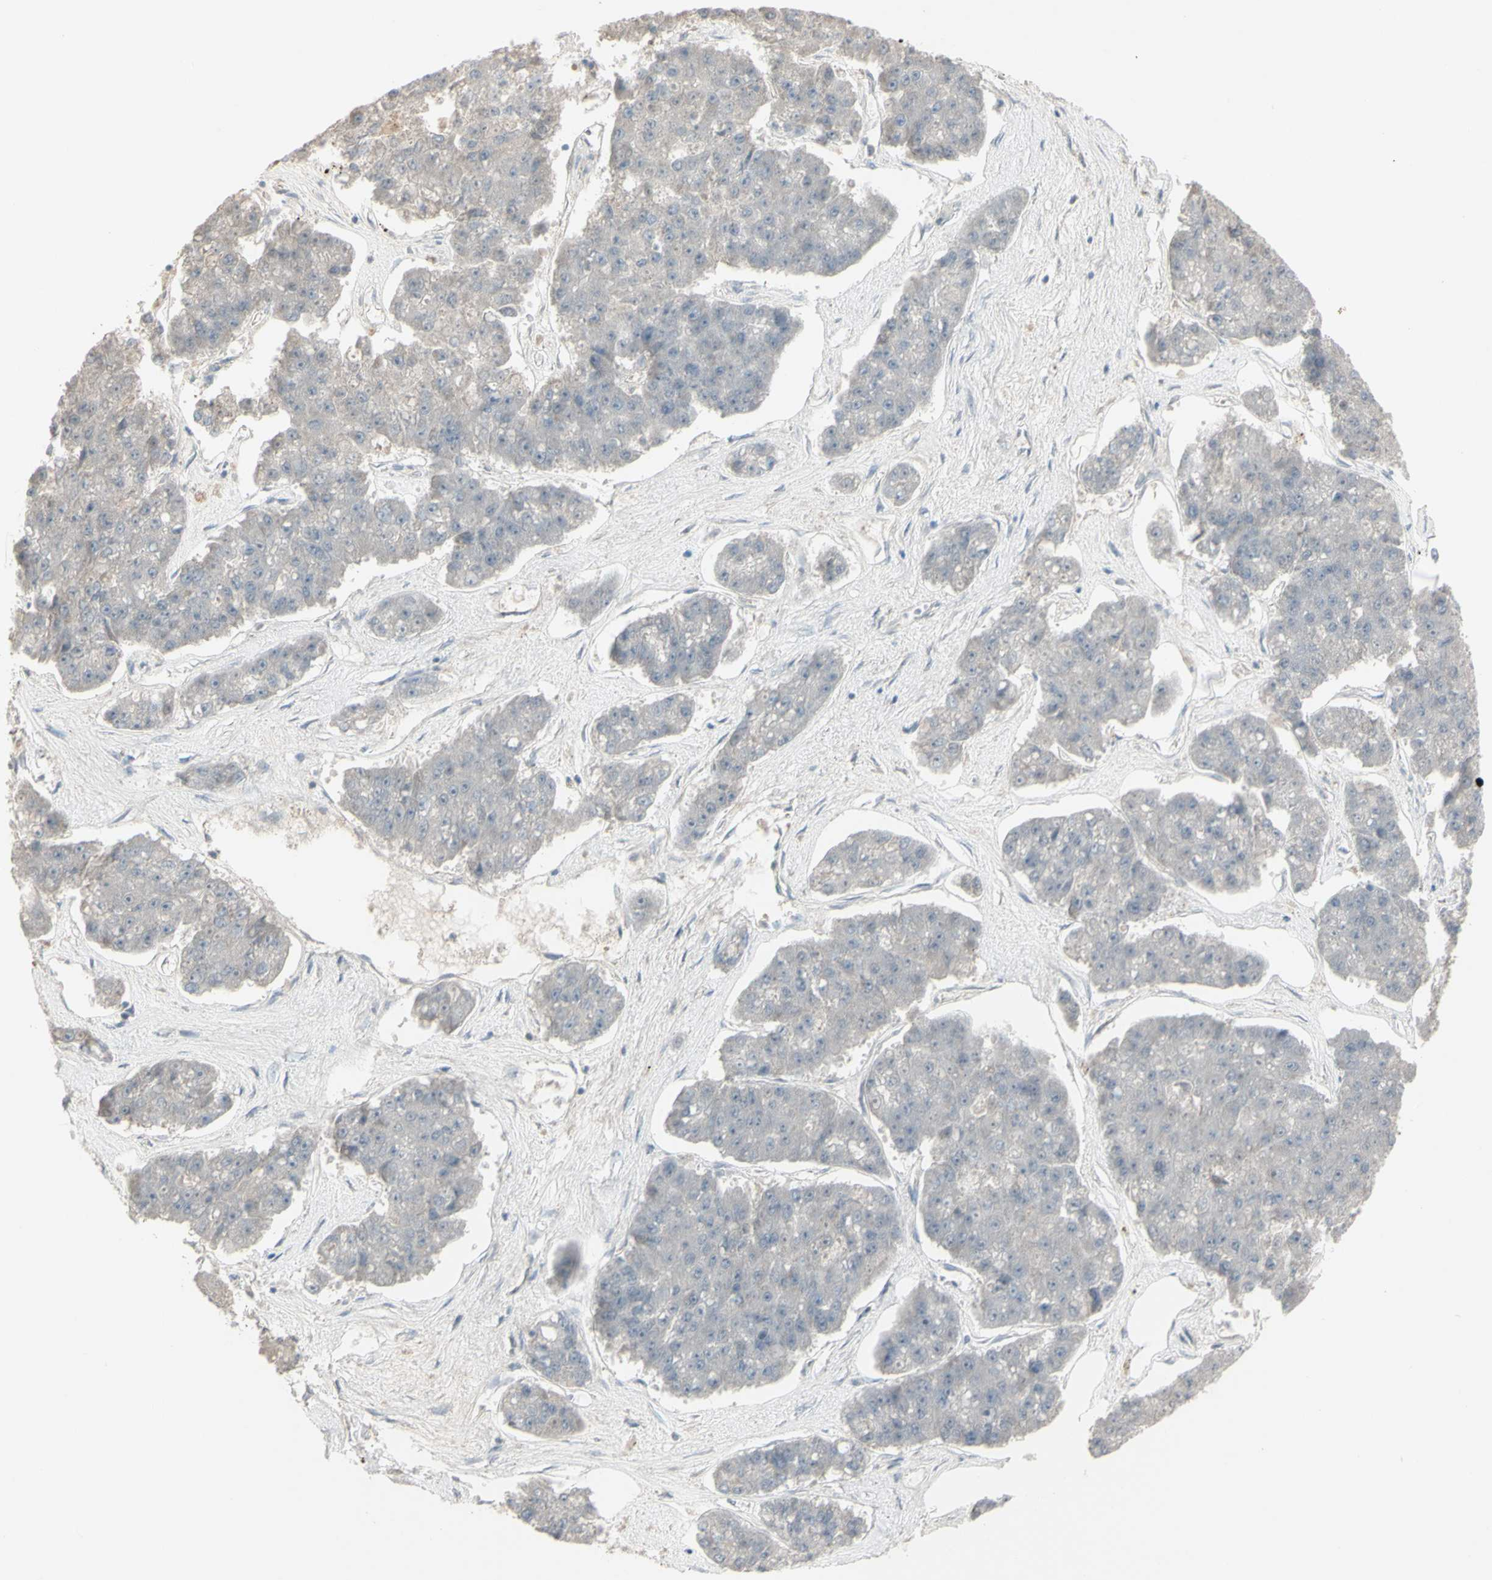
{"staining": {"intensity": "negative", "quantity": "none", "location": "none"}, "tissue": "pancreatic cancer", "cell_type": "Tumor cells", "image_type": "cancer", "snomed": [{"axis": "morphology", "description": "Adenocarcinoma, NOS"}, {"axis": "topography", "description": "Pancreas"}], "caption": "Immunohistochemistry (IHC) image of neoplastic tissue: pancreatic adenocarcinoma stained with DAB displays no significant protein expression in tumor cells.", "gene": "PIAS4", "patient": {"sex": "male", "age": 50}}